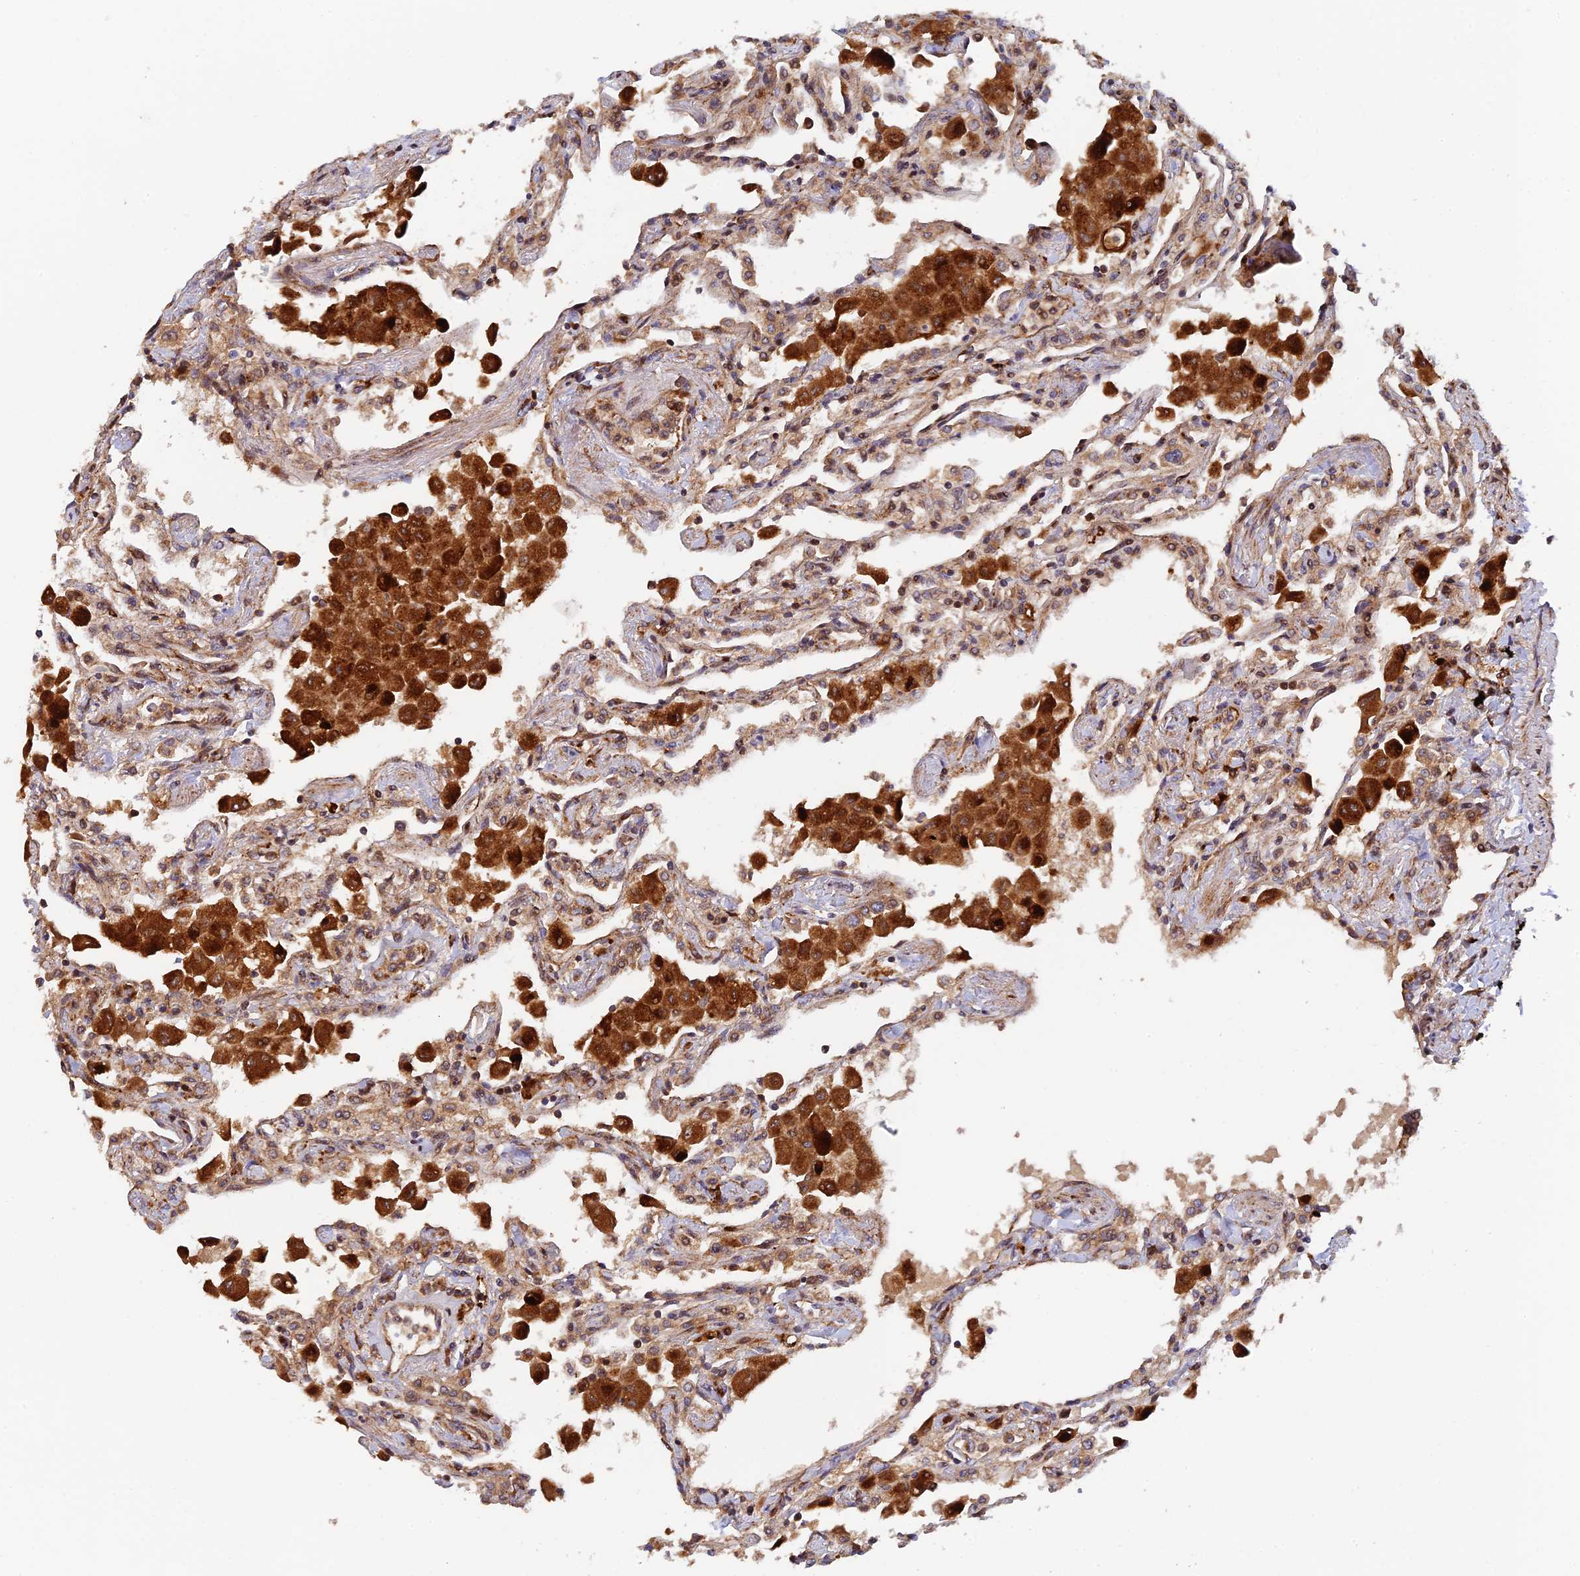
{"staining": {"intensity": "moderate", "quantity": "25%-75%", "location": "cytoplasmic/membranous"}, "tissue": "lung", "cell_type": "Alveolar cells", "image_type": "normal", "snomed": [{"axis": "morphology", "description": "Normal tissue, NOS"}, {"axis": "topography", "description": "Bronchus"}, {"axis": "topography", "description": "Lung"}], "caption": "Alveolar cells demonstrate medium levels of moderate cytoplasmic/membranous staining in approximately 25%-75% of cells in normal human lung.", "gene": "PPP2R3C", "patient": {"sex": "female", "age": 49}}